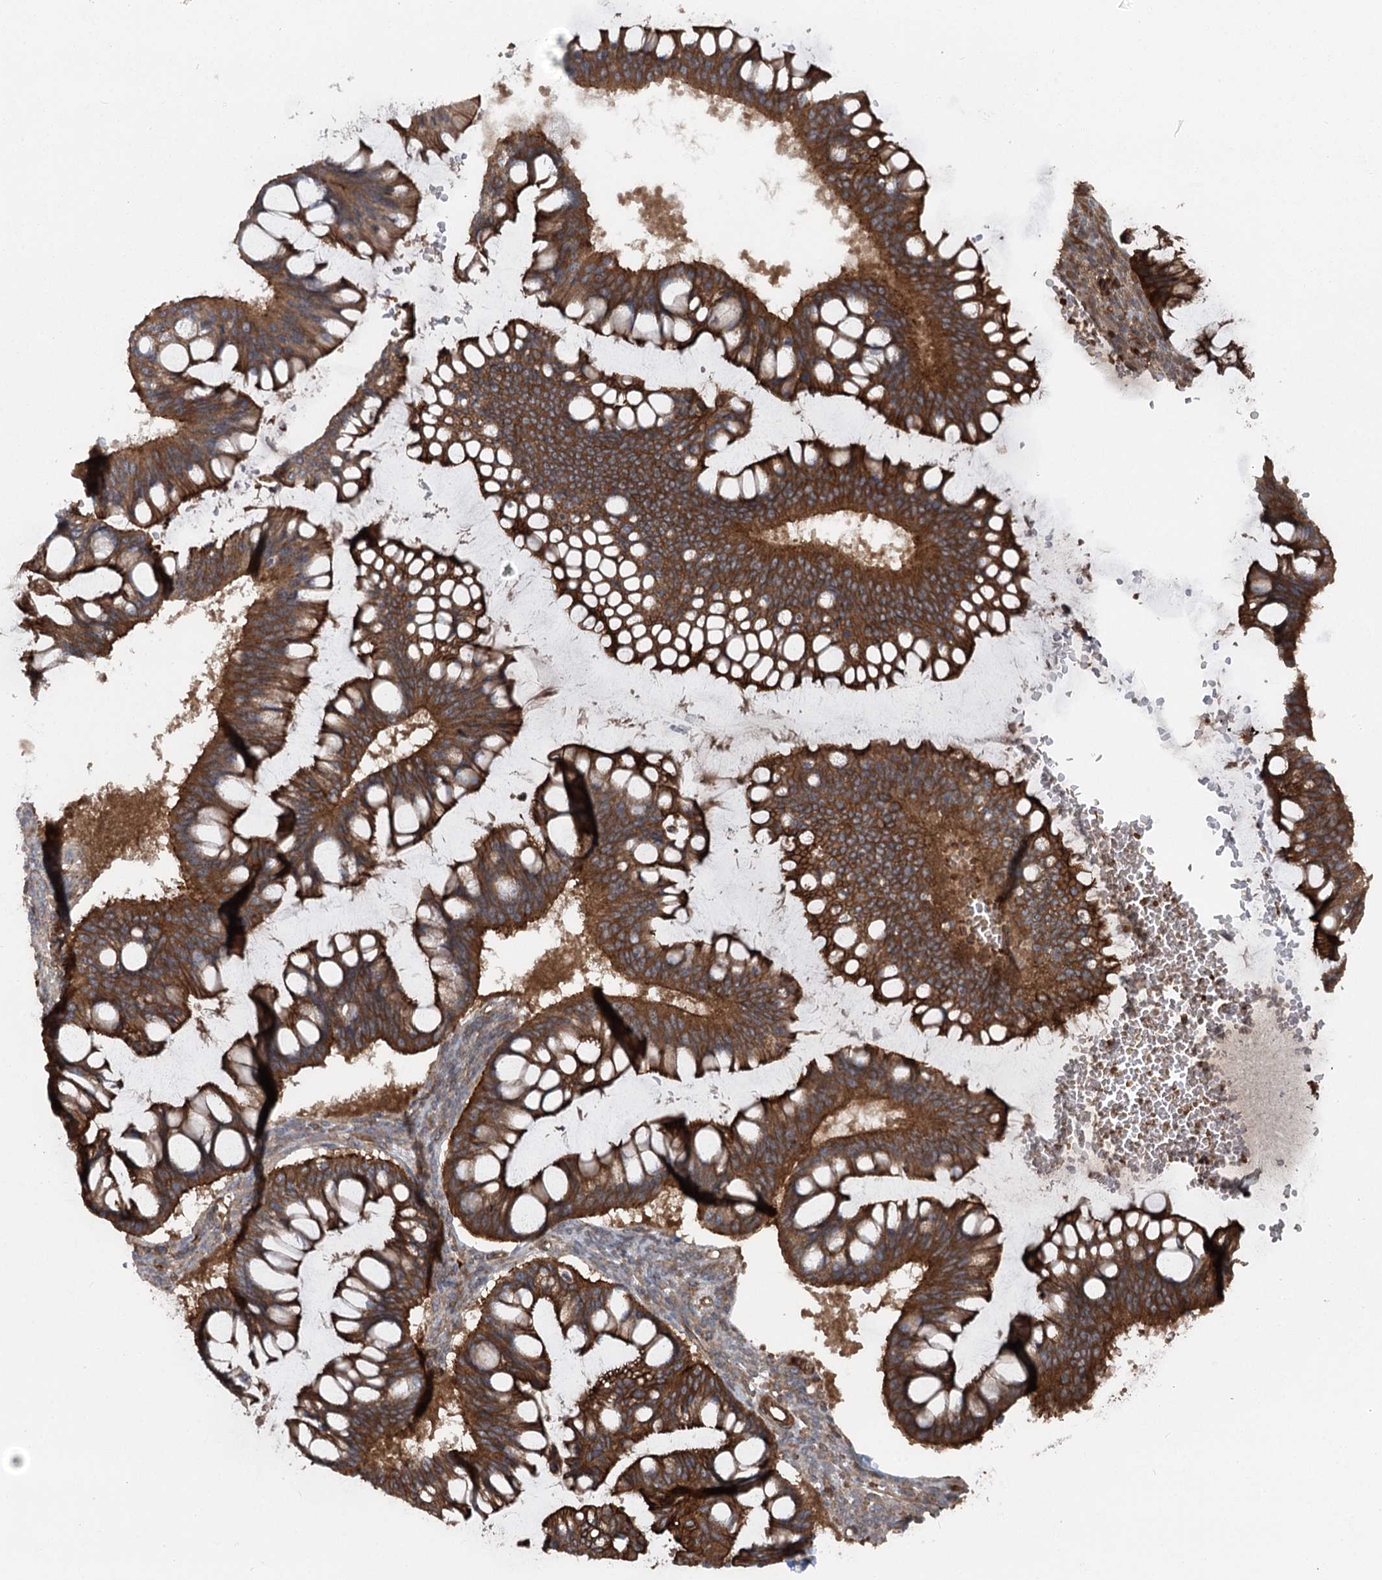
{"staining": {"intensity": "strong", "quantity": ">75%", "location": "cytoplasmic/membranous"}, "tissue": "ovarian cancer", "cell_type": "Tumor cells", "image_type": "cancer", "snomed": [{"axis": "morphology", "description": "Cystadenocarcinoma, mucinous, NOS"}, {"axis": "topography", "description": "Ovary"}], "caption": "Mucinous cystadenocarcinoma (ovarian) was stained to show a protein in brown. There is high levels of strong cytoplasmic/membranous expression in about >75% of tumor cells.", "gene": "IQSEC1", "patient": {"sex": "female", "age": 73}}